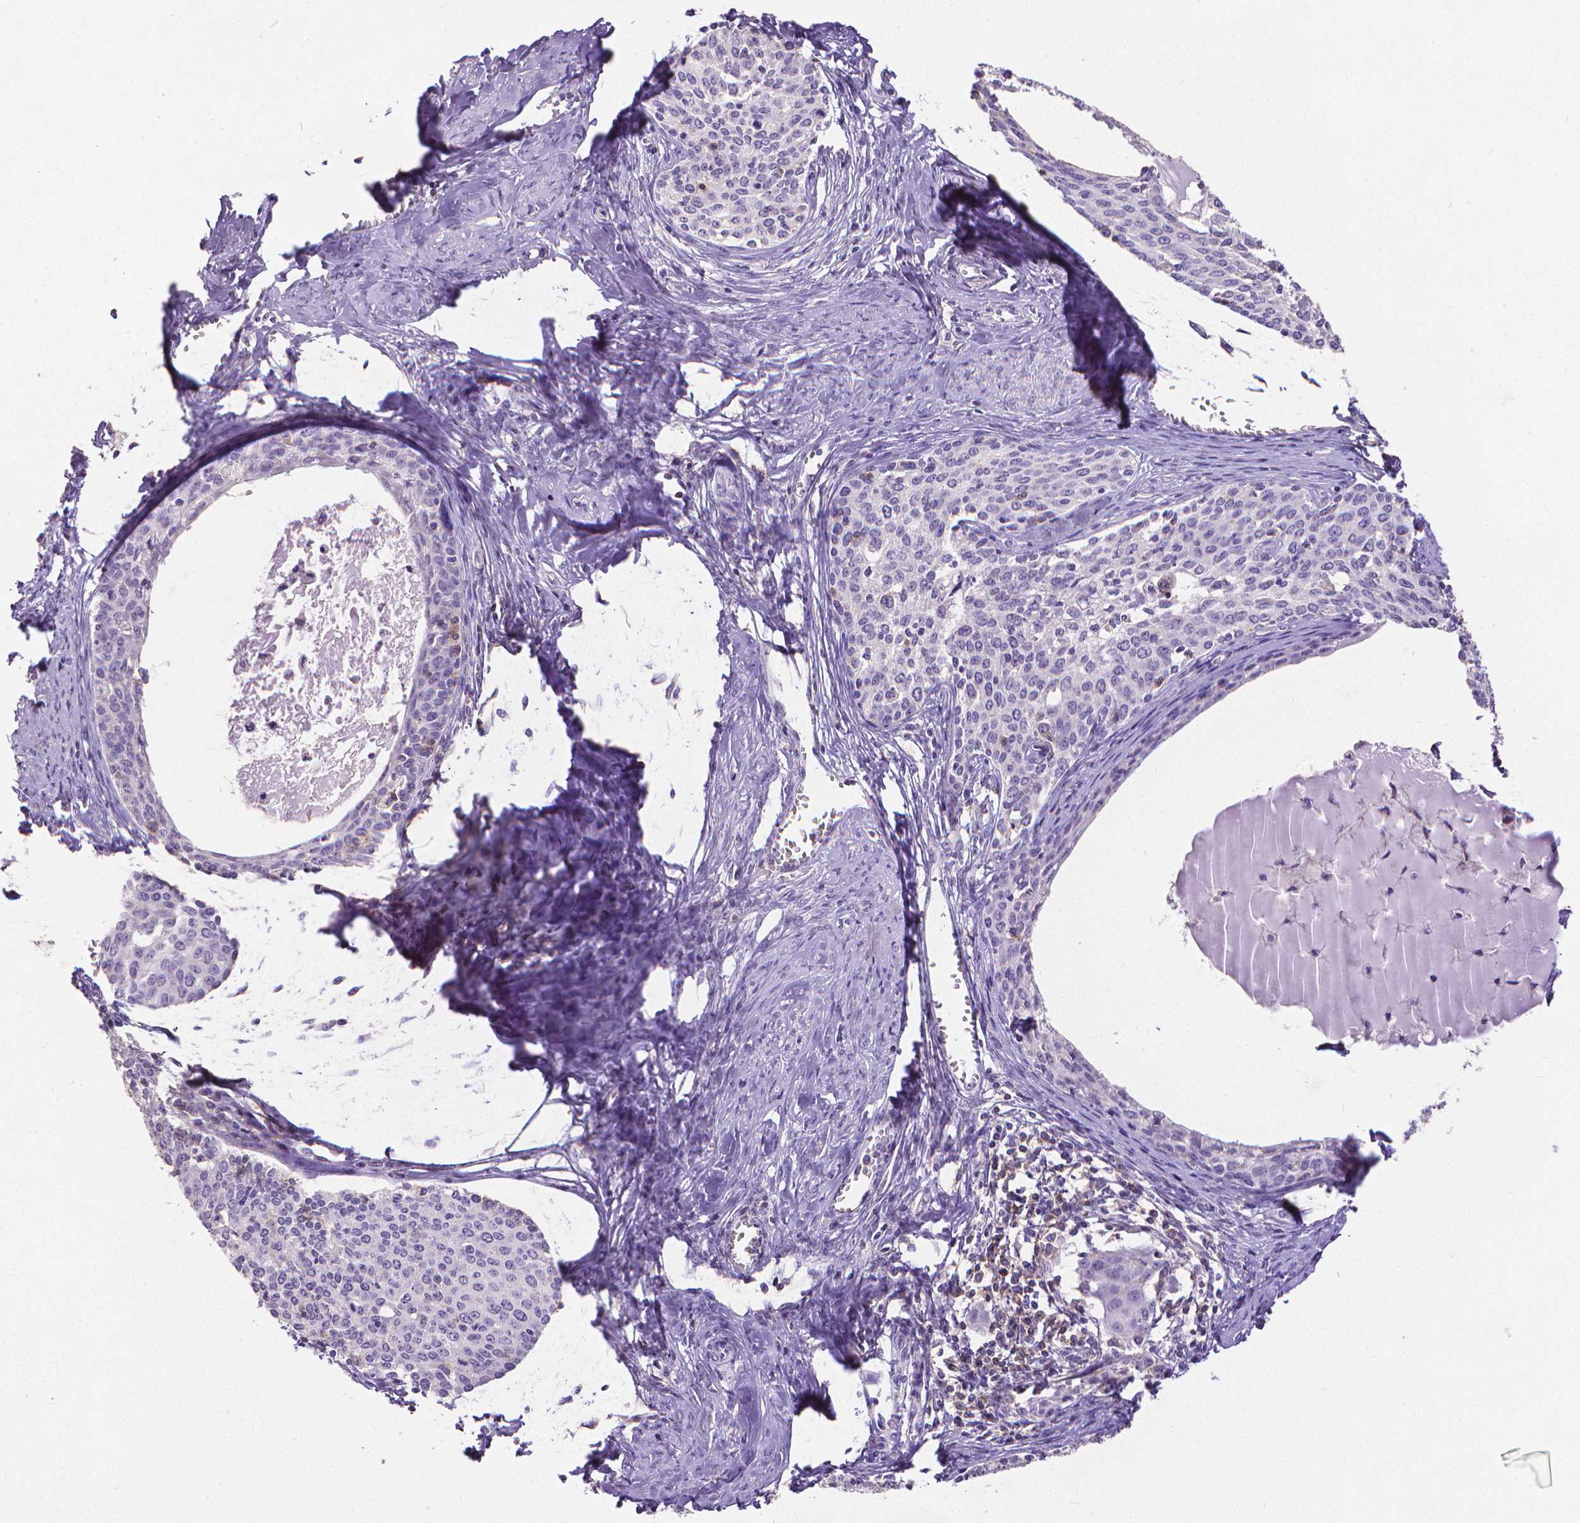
{"staining": {"intensity": "negative", "quantity": "none", "location": "none"}, "tissue": "cervical cancer", "cell_type": "Tumor cells", "image_type": "cancer", "snomed": [{"axis": "morphology", "description": "Squamous cell carcinoma, NOS"}, {"axis": "morphology", "description": "Adenocarcinoma, NOS"}, {"axis": "topography", "description": "Cervix"}], "caption": "DAB (3,3'-diaminobenzidine) immunohistochemical staining of human cervical cancer (squamous cell carcinoma) displays no significant expression in tumor cells.", "gene": "CD4", "patient": {"sex": "female", "age": 52}}